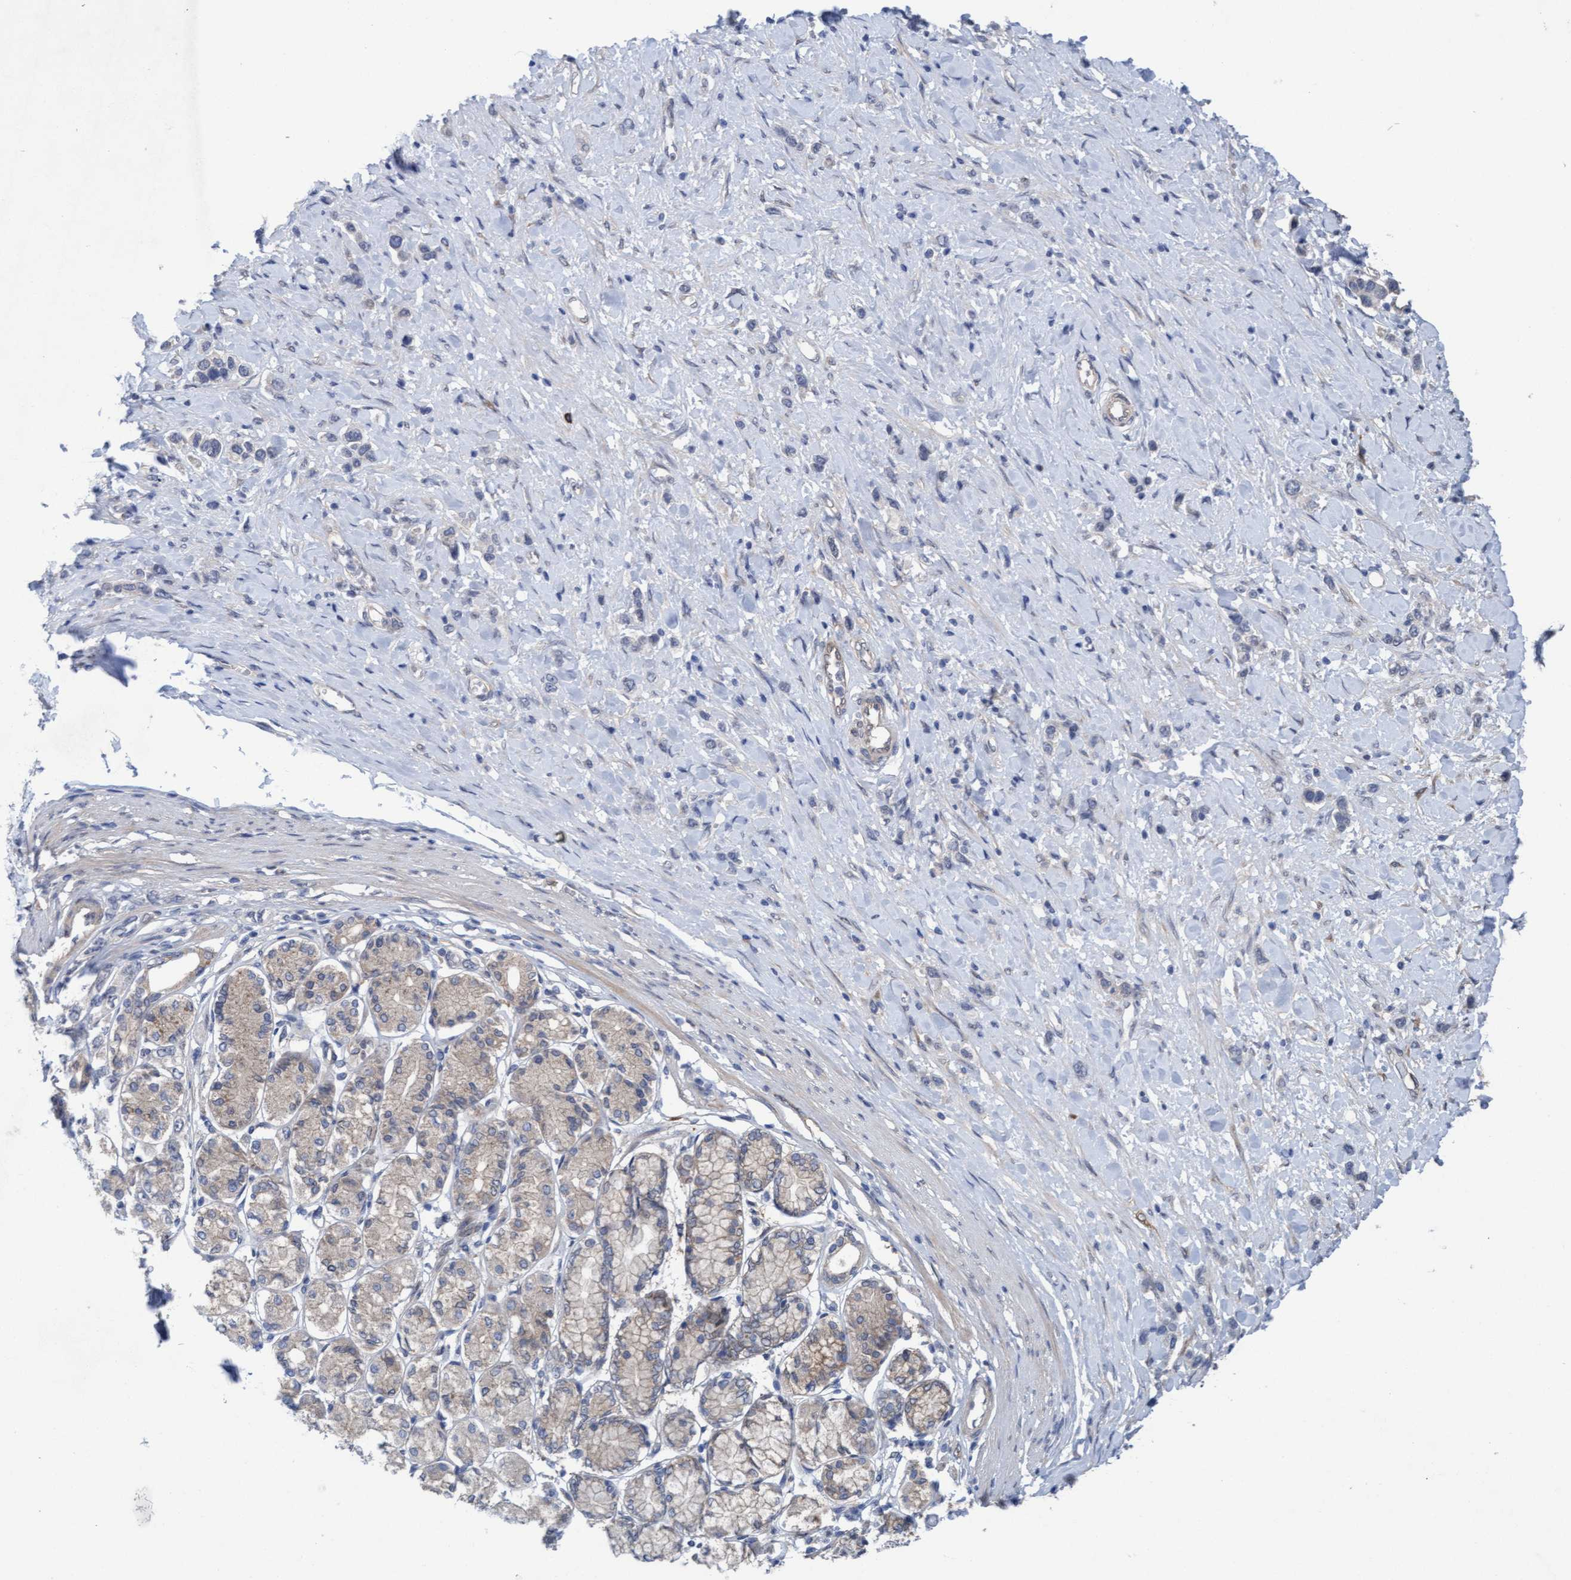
{"staining": {"intensity": "negative", "quantity": "none", "location": "none"}, "tissue": "stomach cancer", "cell_type": "Tumor cells", "image_type": "cancer", "snomed": [{"axis": "morphology", "description": "Adenocarcinoma, NOS"}, {"axis": "topography", "description": "Stomach"}], "caption": "DAB (3,3'-diaminobenzidine) immunohistochemical staining of human adenocarcinoma (stomach) reveals no significant positivity in tumor cells.", "gene": "PLCD1", "patient": {"sex": "female", "age": 65}}